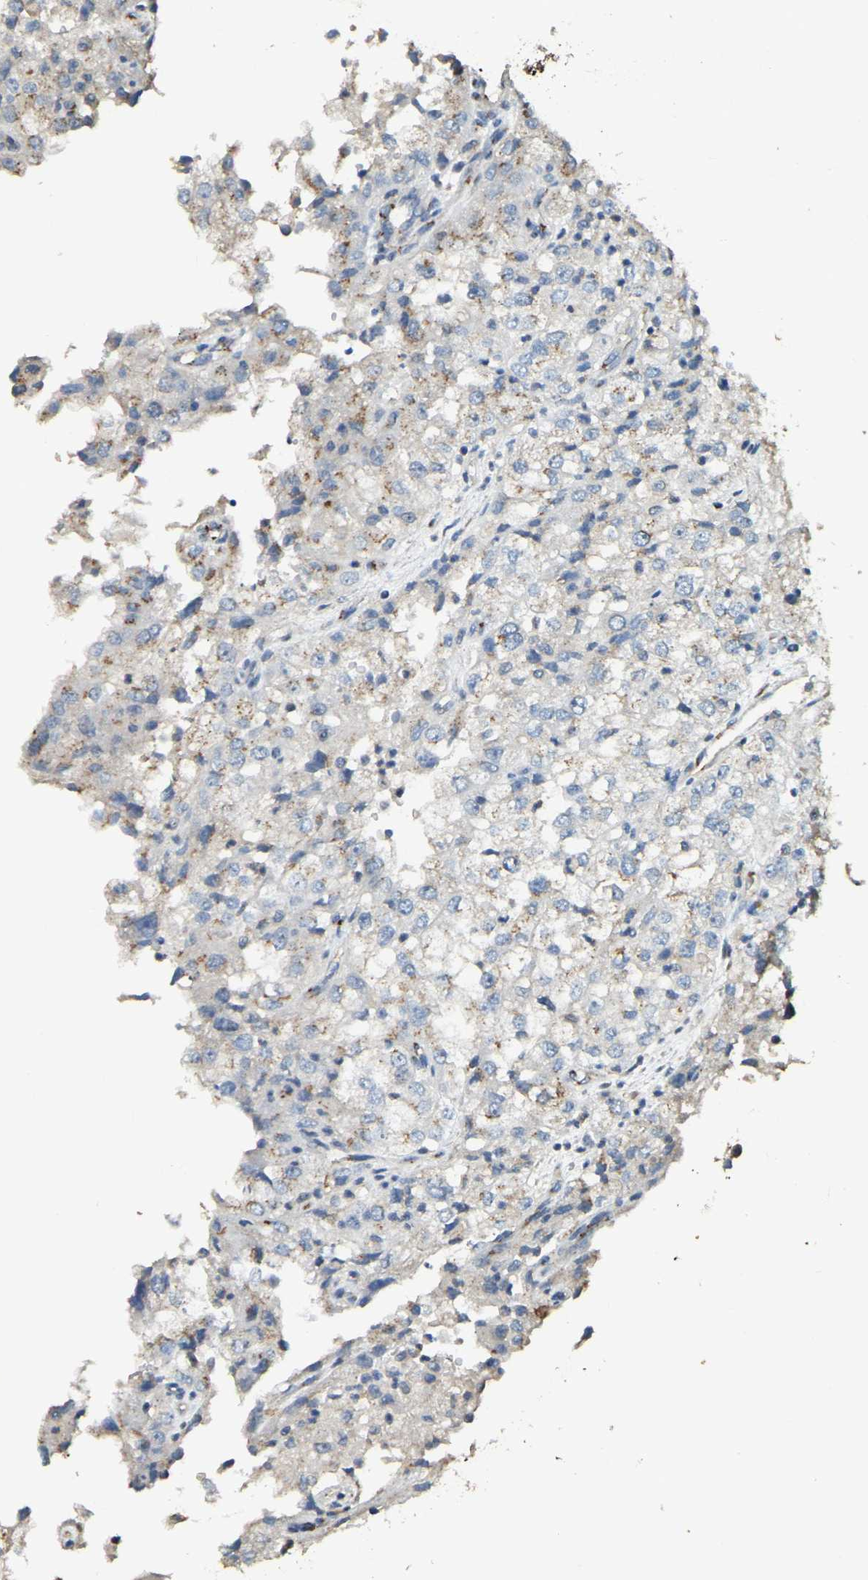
{"staining": {"intensity": "negative", "quantity": "none", "location": "none"}, "tissue": "renal cancer", "cell_type": "Tumor cells", "image_type": "cancer", "snomed": [{"axis": "morphology", "description": "Adenocarcinoma, NOS"}, {"axis": "topography", "description": "Kidney"}], "caption": "This is an IHC histopathology image of human renal adenocarcinoma. There is no staining in tumor cells.", "gene": "FAM174A", "patient": {"sex": "female", "age": 54}}